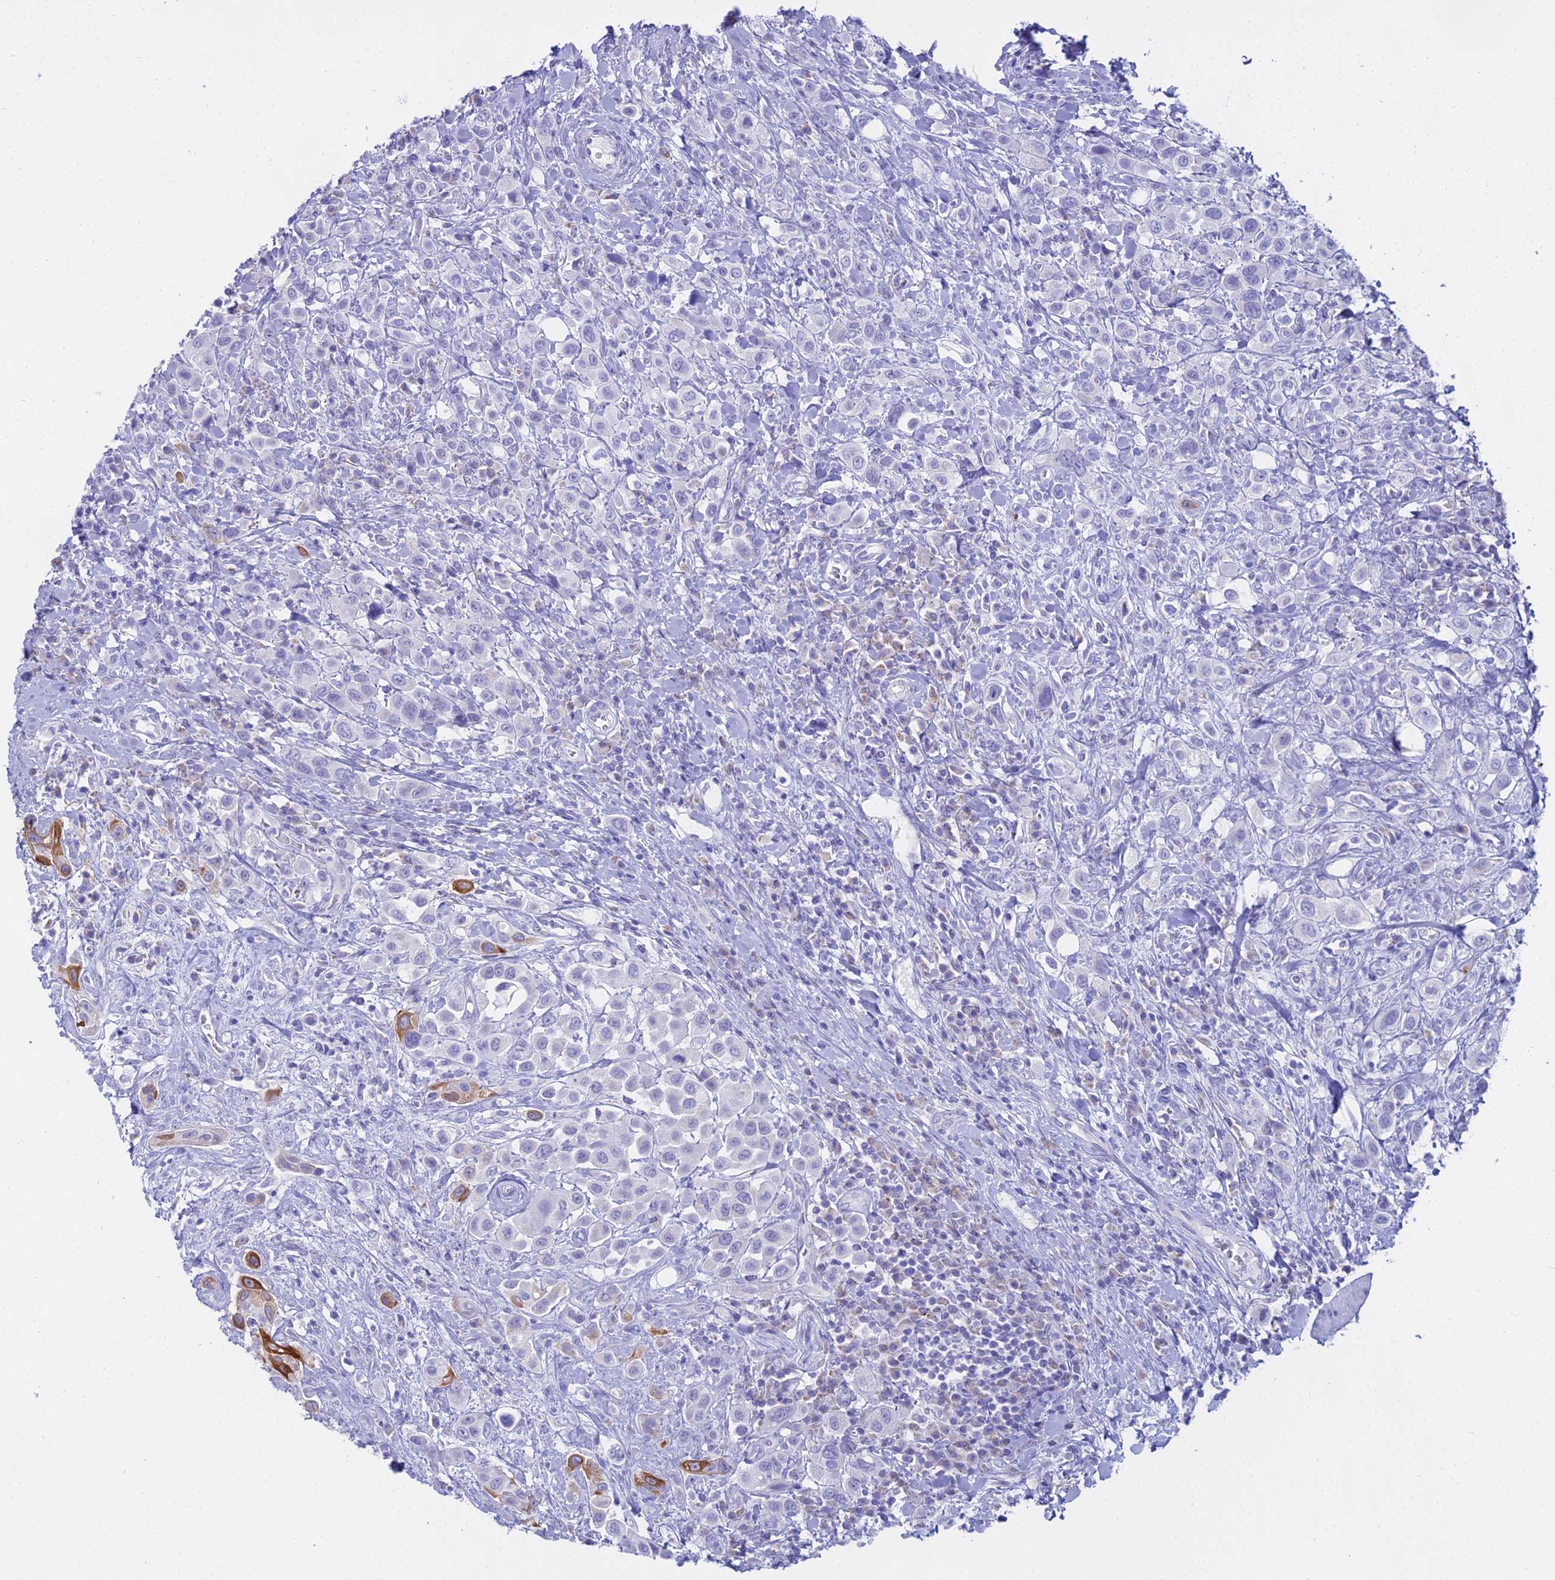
{"staining": {"intensity": "strong", "quantity": "<25%", "location": "cytoplasmic/membranous"}, "tissue": "urothelial cancer", "cell_type": "Tumor cells", "image_type": "cancer", "snomed": [{"axis": "morphology", "description": "Urothelial carcinoma, High grade"}, {"axis": "topography", "description": "Urinary bladder"}], "caption": "High-grade urothelial carcinoma stained for a protein (brown) demonstrates strong cytoplasmic/membranous positive positivity in about <25% of tumor cells.", "gene": "CGB2", "patient": {"sex": "male", "age": 50}}